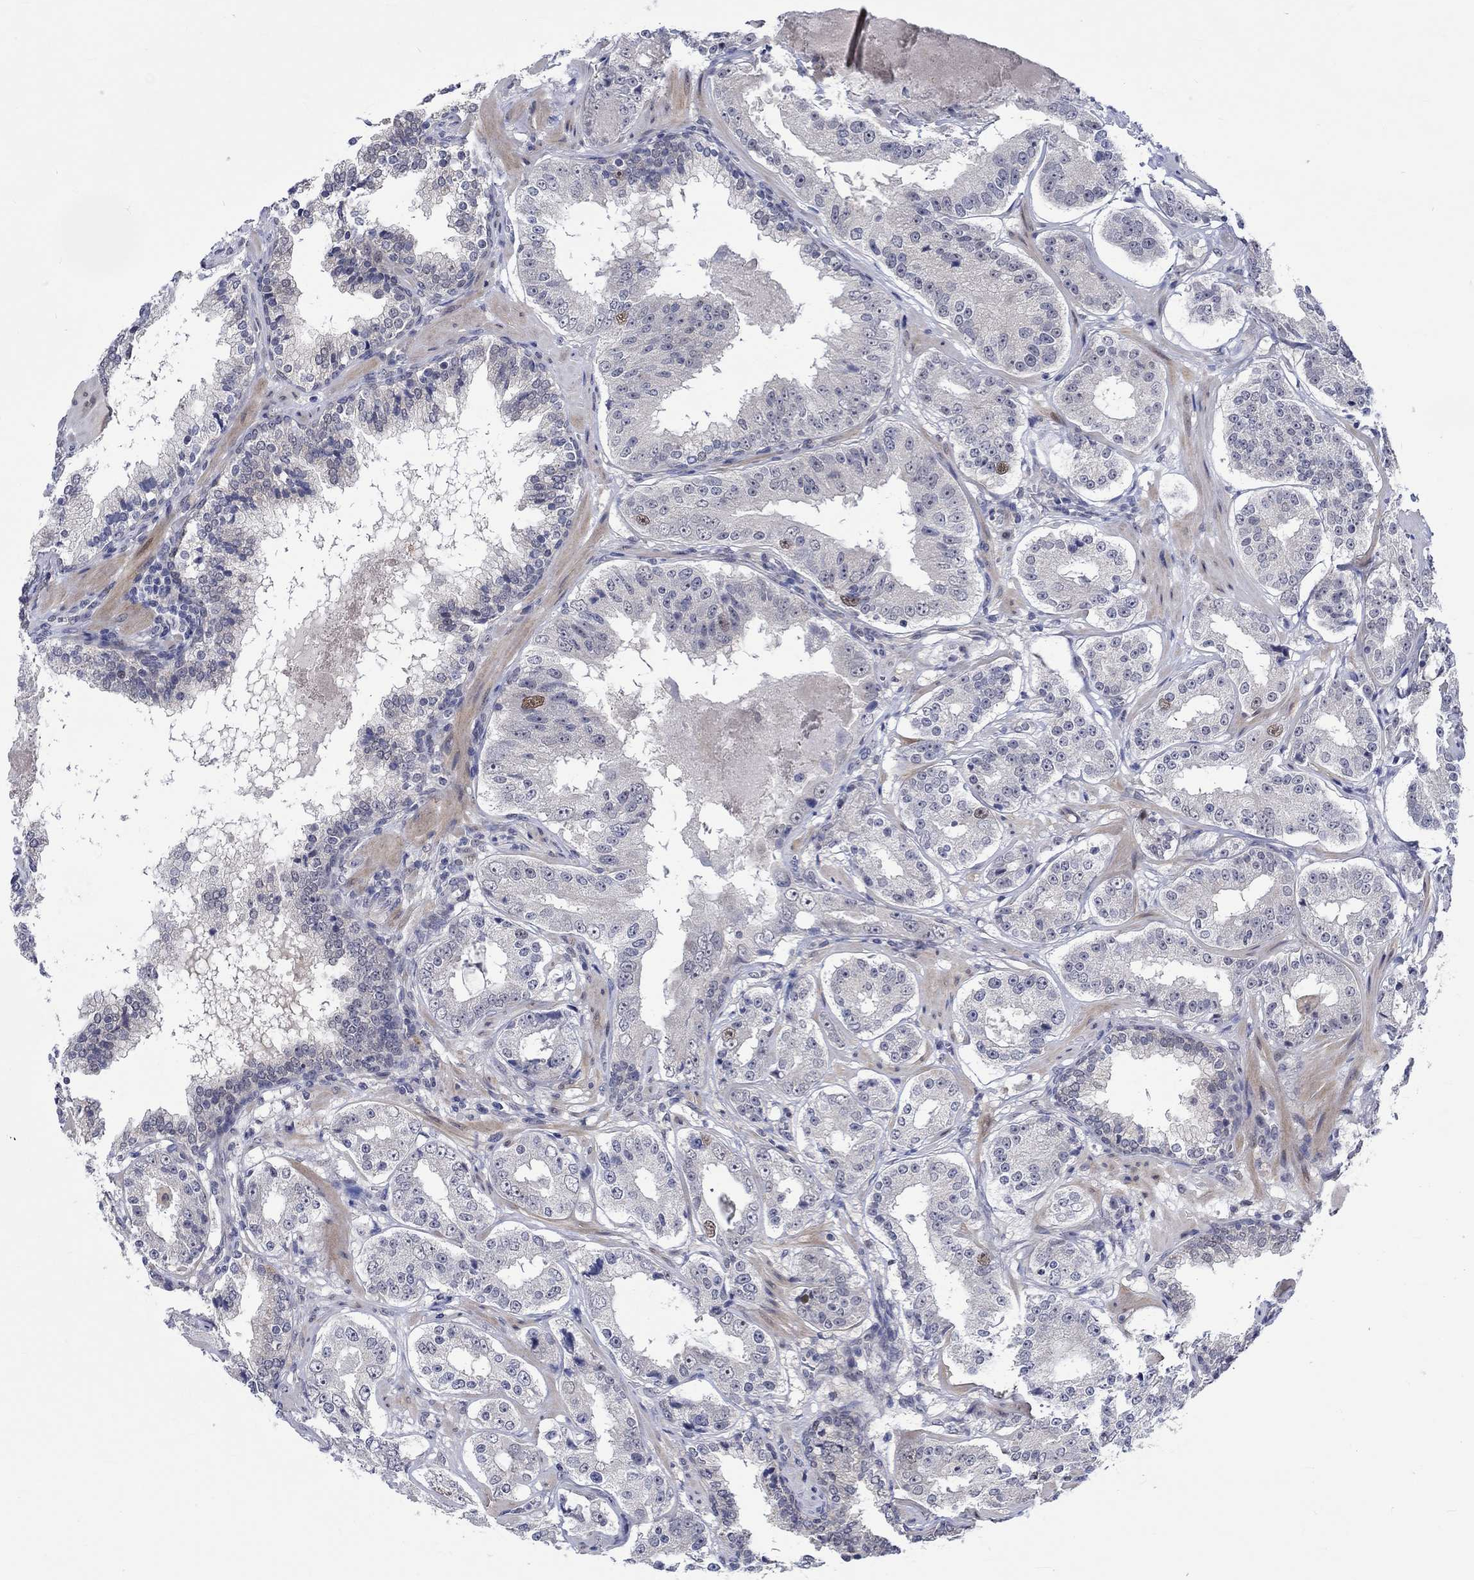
{"staining": {"intensity": "moderate", "quantity": "<25%", "location": "nuclear"}, "tissue": "prostate cancer", "cell_type": "Tumor cells", "image_type": "cancer", "snomed": [{"axis": "morphology", "description": "Adenocarcinoma, Low grade"}, {"axis": "topography", "description": "Prostate"}], "caption": "Prostate cancer was stained to show a protein in brown. There is low levels of moderate nuclear positivity in approximately <25% of tumor cells. (brown staining indicates protein expression, while blue staining denotes nuclei).", "gene": "E2F8", "patient": {"sex": "male", "age": 60}}